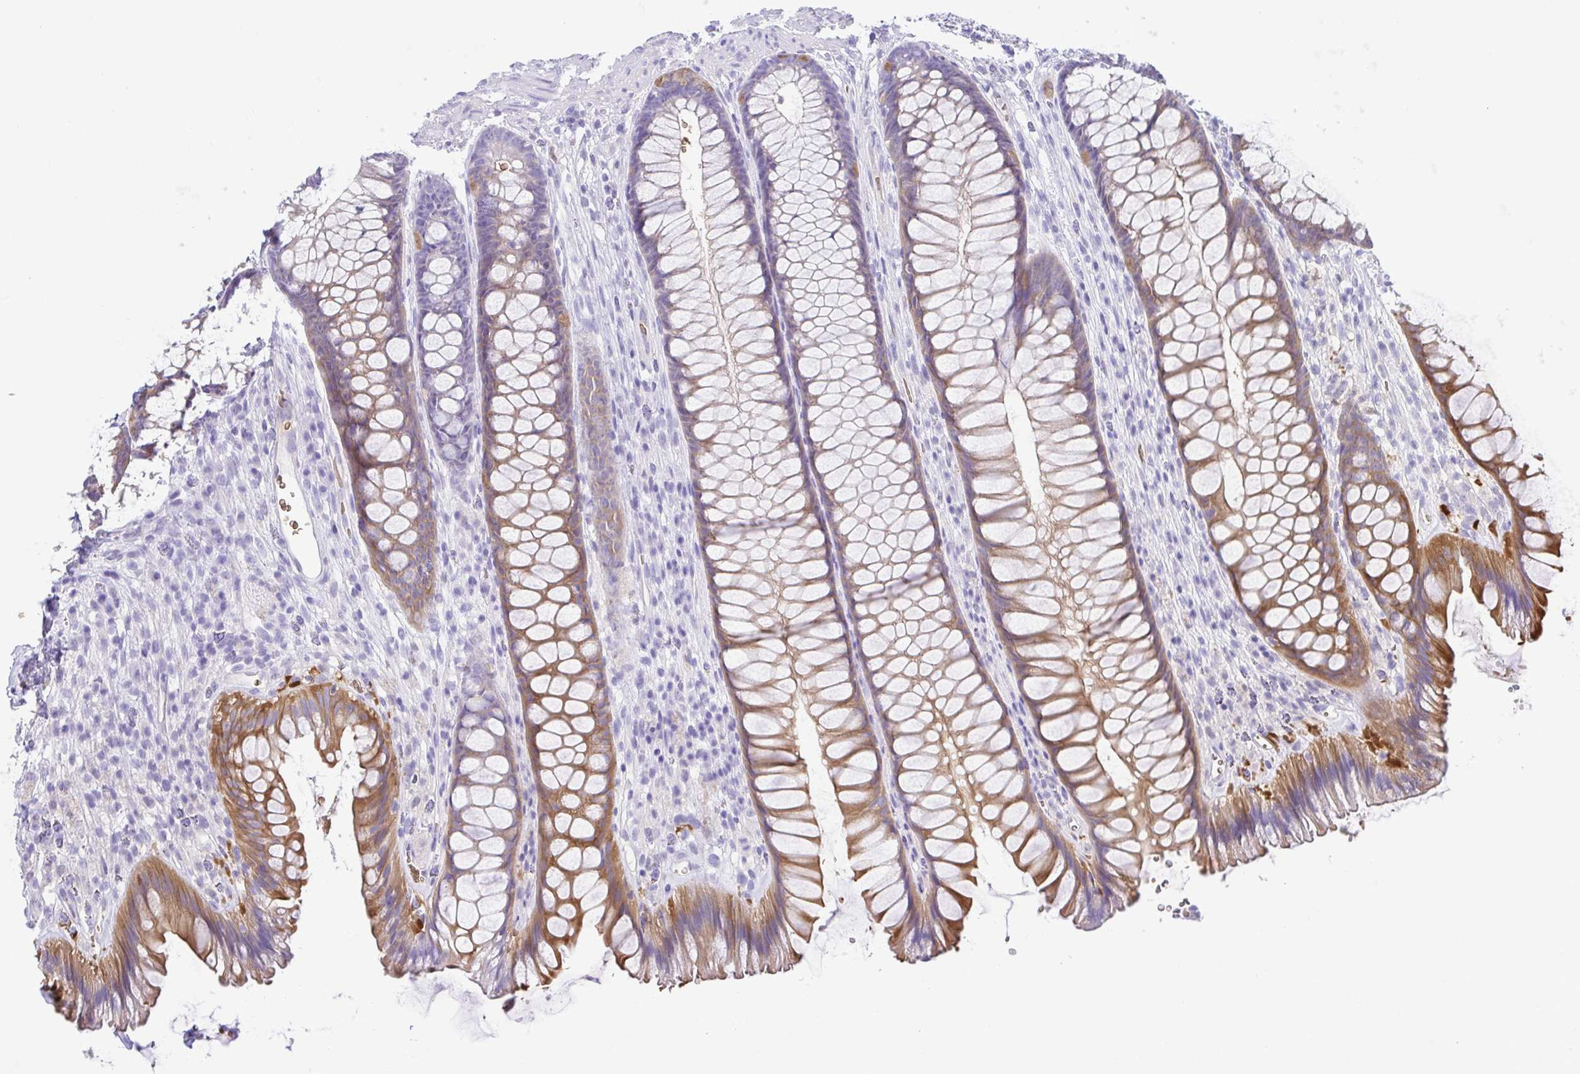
{"staining": {"intensity": "moderate", "quantity": "25%-75%", "location": "cytoplasmic/membranous"}, "tissue": "rectum", "cell_type": "Glandular cells", "image_type": "normal", "snomed": [{"axis": "morphology", "description": "Normal tissue, NOS"}, {"axis": "topography", "description": "Rectum"}], "caption": "Immunohistochemistry micrograph of normal rectum: human rectum stained using immunohistochemistry shows medium levels of moderate protein expression localized specifically in the cytoplasmic/membranous of glandular cells, appearing as a cytoplasmic/membranous brown color.", "gene": "EPB42", "patient": {"sex": "male", "age": 53}}